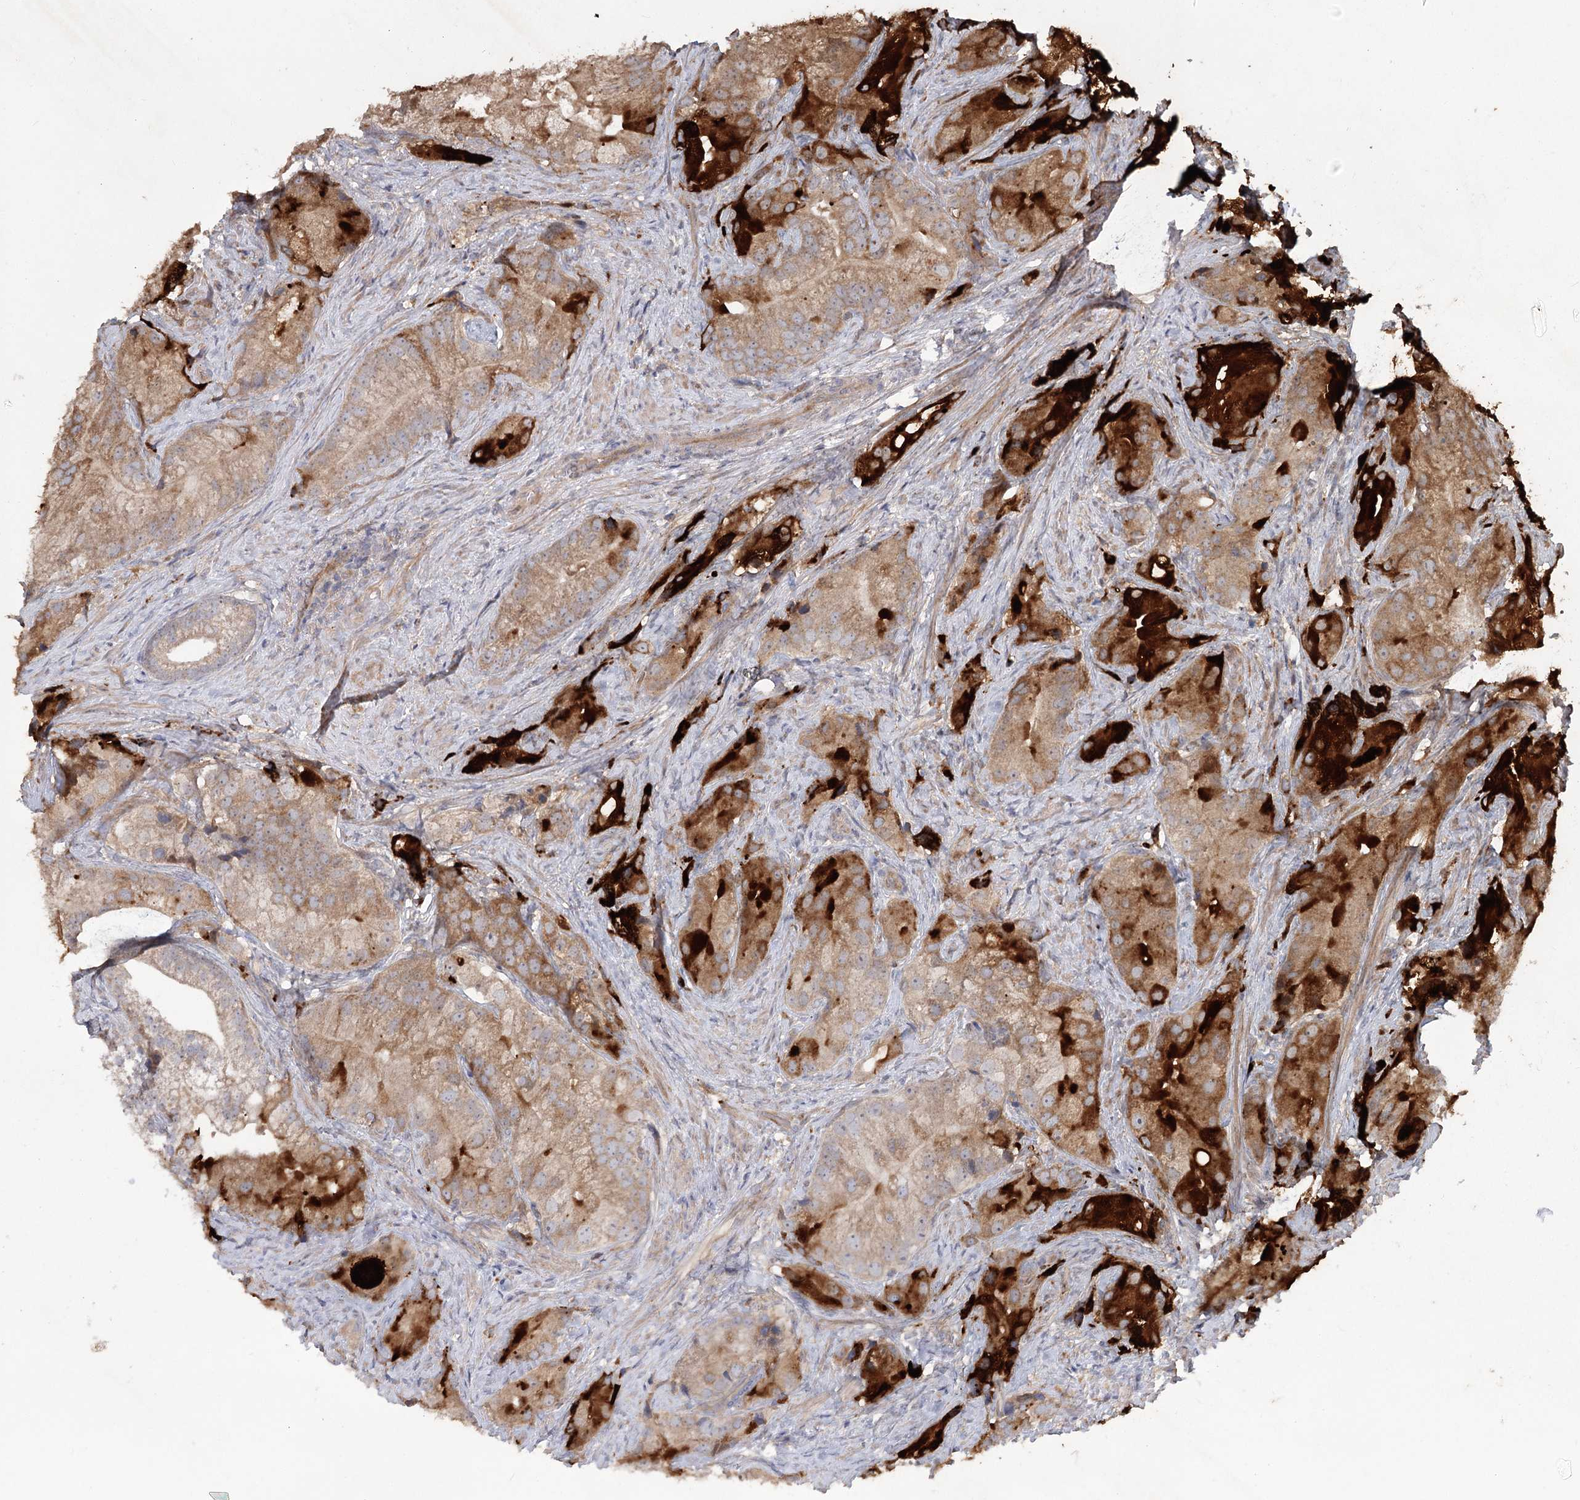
{"staining": {"intensity": "strong", "quantity": "25%-75%", "location": "cytoplasmic/membranous"}, "tissue": "prostate cancer", "cell_type": "Tumor cells", "image_type": "cancer", "snomed": [{"axis": "morphology", "description": "Adenocarcinoma, Low grade"}, {"axis": "topography", "description": "Prostate"}], "caption": "A histopathology image showing strong cytoplasmic/membranous expression in about 25%-75% of tumor cells in prostate adenocarcinoma (low-grade), as visualized by brown immunohistochemical staining.", "gene": "RIN2", "patient": {"sex": "male", "age": 71}}